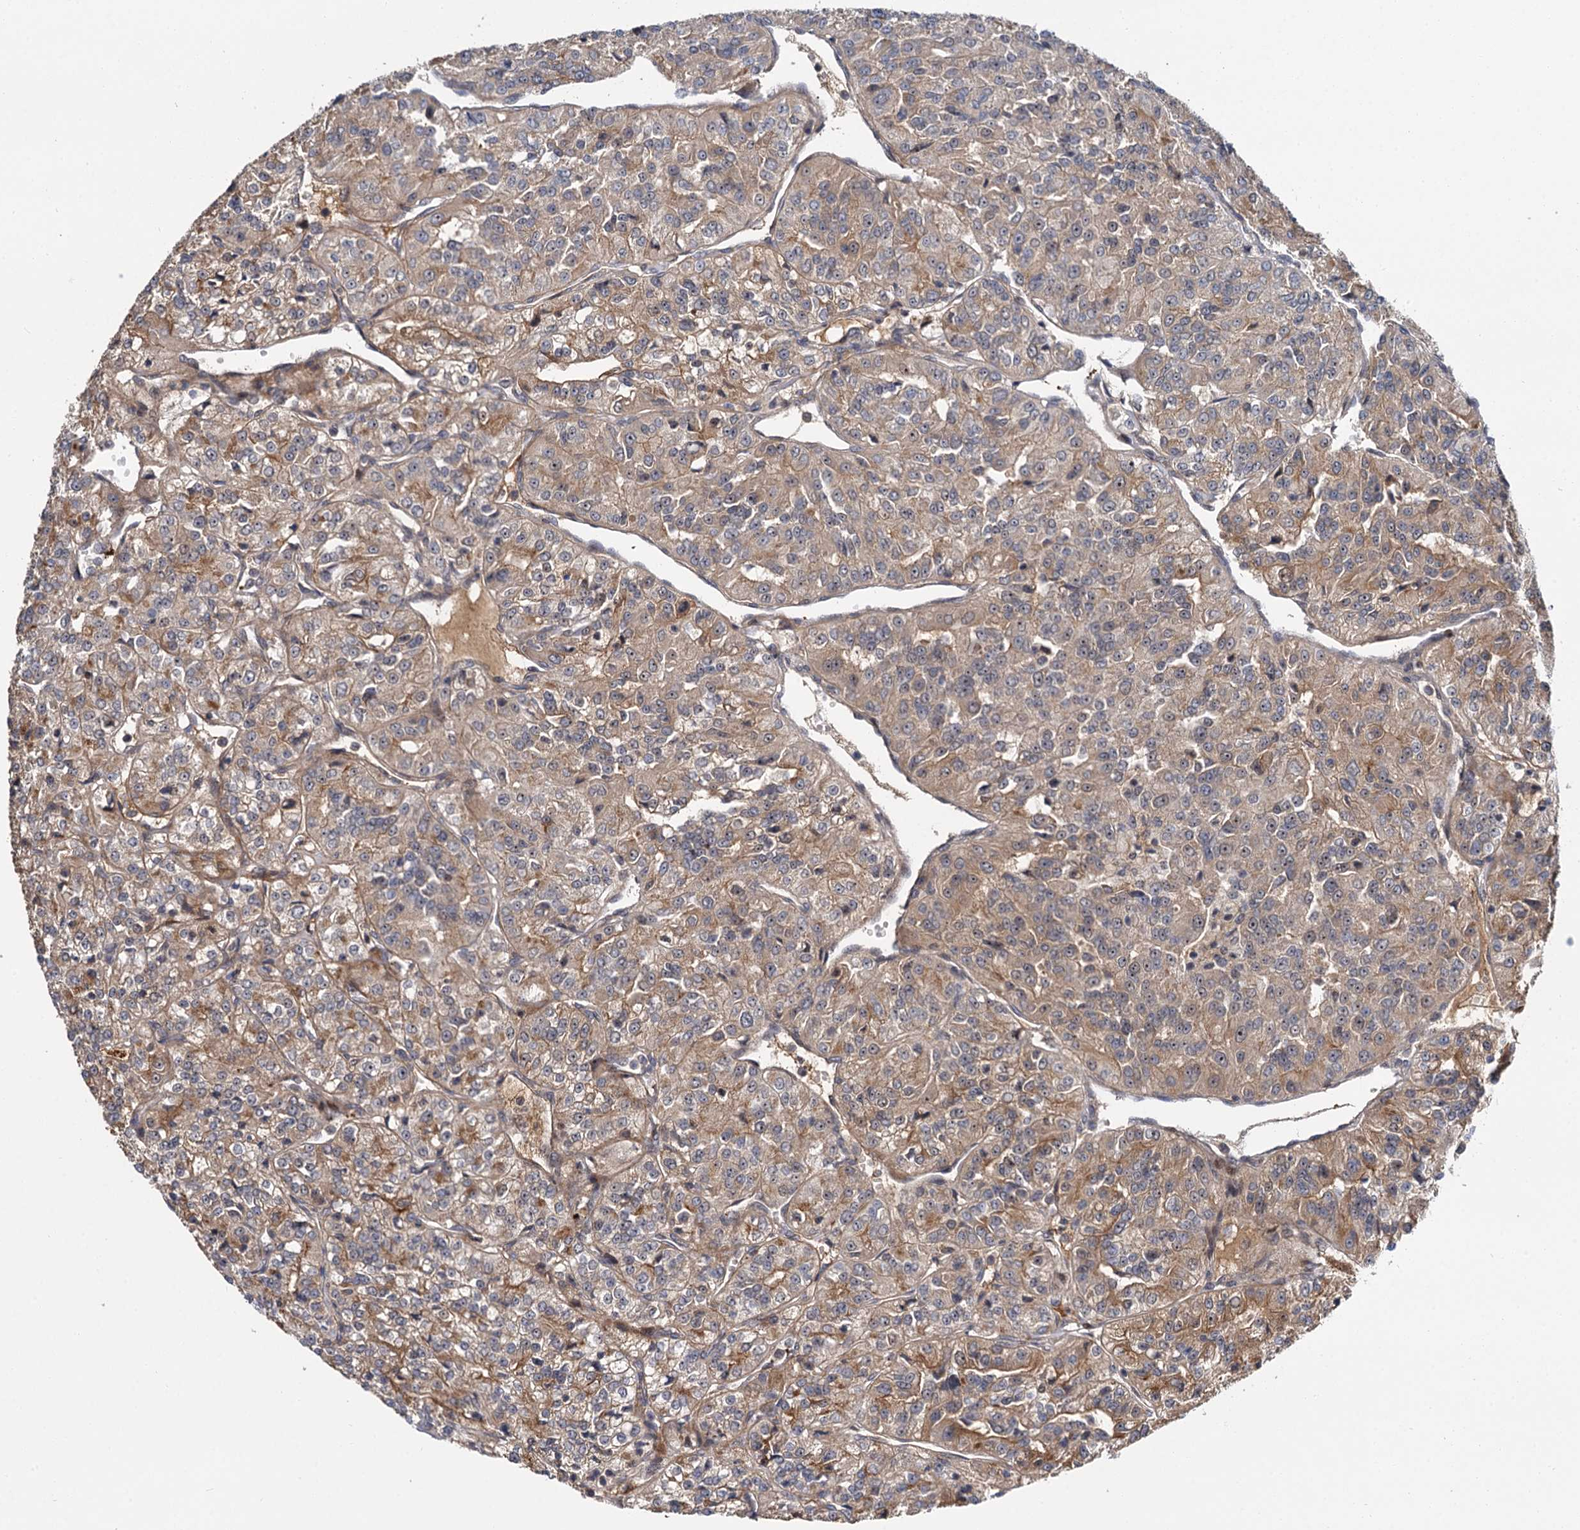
{"staining": {"intensity": "moderate", "quantity": ">75%", "location": "cytoplasmic/membranous"}, "tissue": "renal cancer", "cell_type": "Tumor cells", "image_type": "cancer", "snomed": [{"axis": "morphology", "description": "Adenocarcinoma, NOS"}, {"axis": "topography", "description": "Kidney"}], "caption": "This photomicrograph displays immunohistochemistry staining of human adenocarcinoma (renal), with medium moderate cytoplasmic/membranous staining in about >75% of tumor cells.", "gene": "MBD6", "patient": {"sex": "female", "age": 63}}